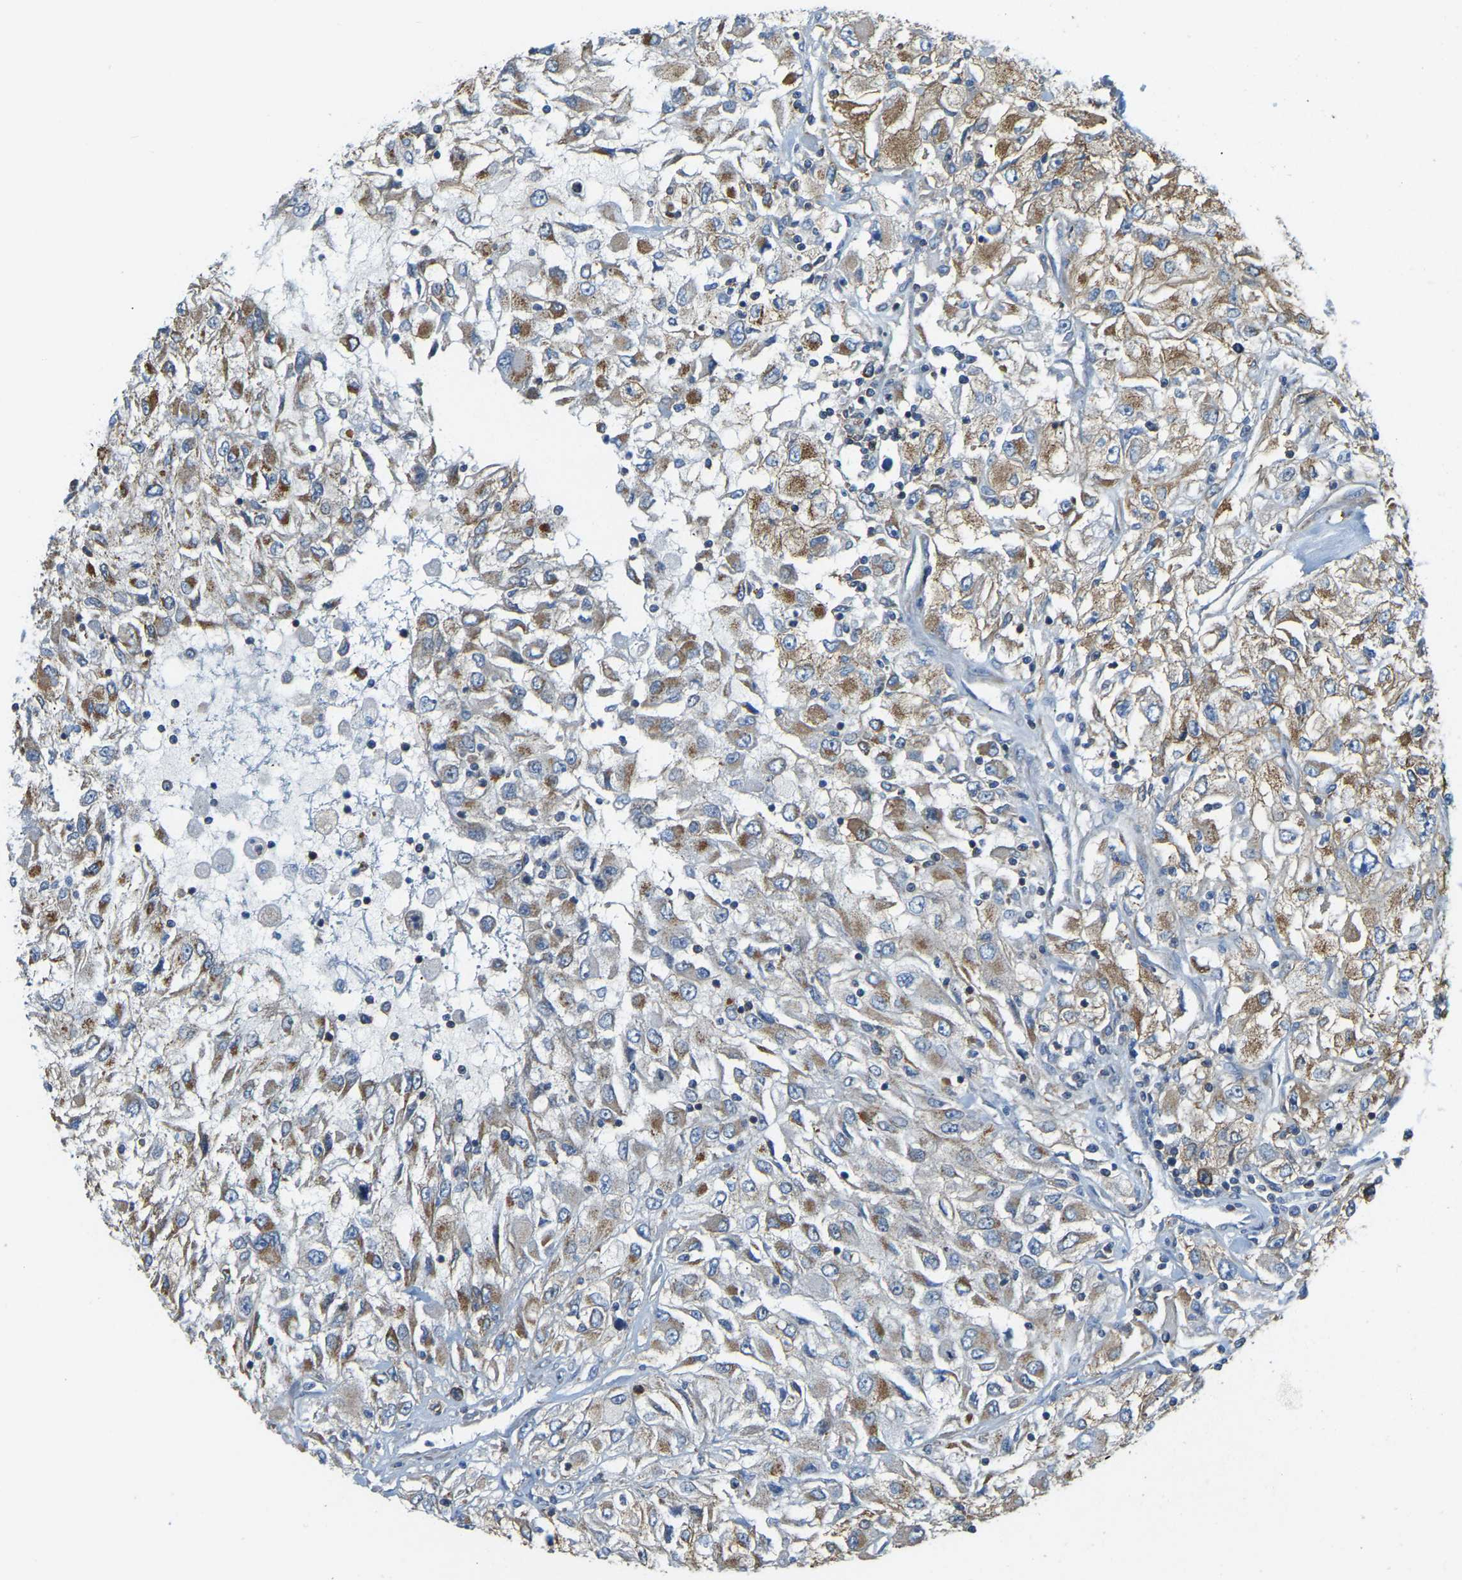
{"staining": {"intensity": "moderate", "quantity": ">75%", "location": "cytoplasmic/membranous"}, "tissue": "renal cancer", "cell_type": "Tumor cells", "image_type": "cancer", "snomed": [{"axis": "morphology", "description": "Adenocarcinoma, NOS"}, {"axis": "topography", "description": "Kidney"}], "caption": "DAB immunohistochemical staining of renal adenocarcinoma displays moderate cytoplasmic/membranous protein expression in about >75% of tumor cells. Nuclei are stained in blue.", "gene": "AHNAK", "patient": {"sex": "female", "age": 52}}